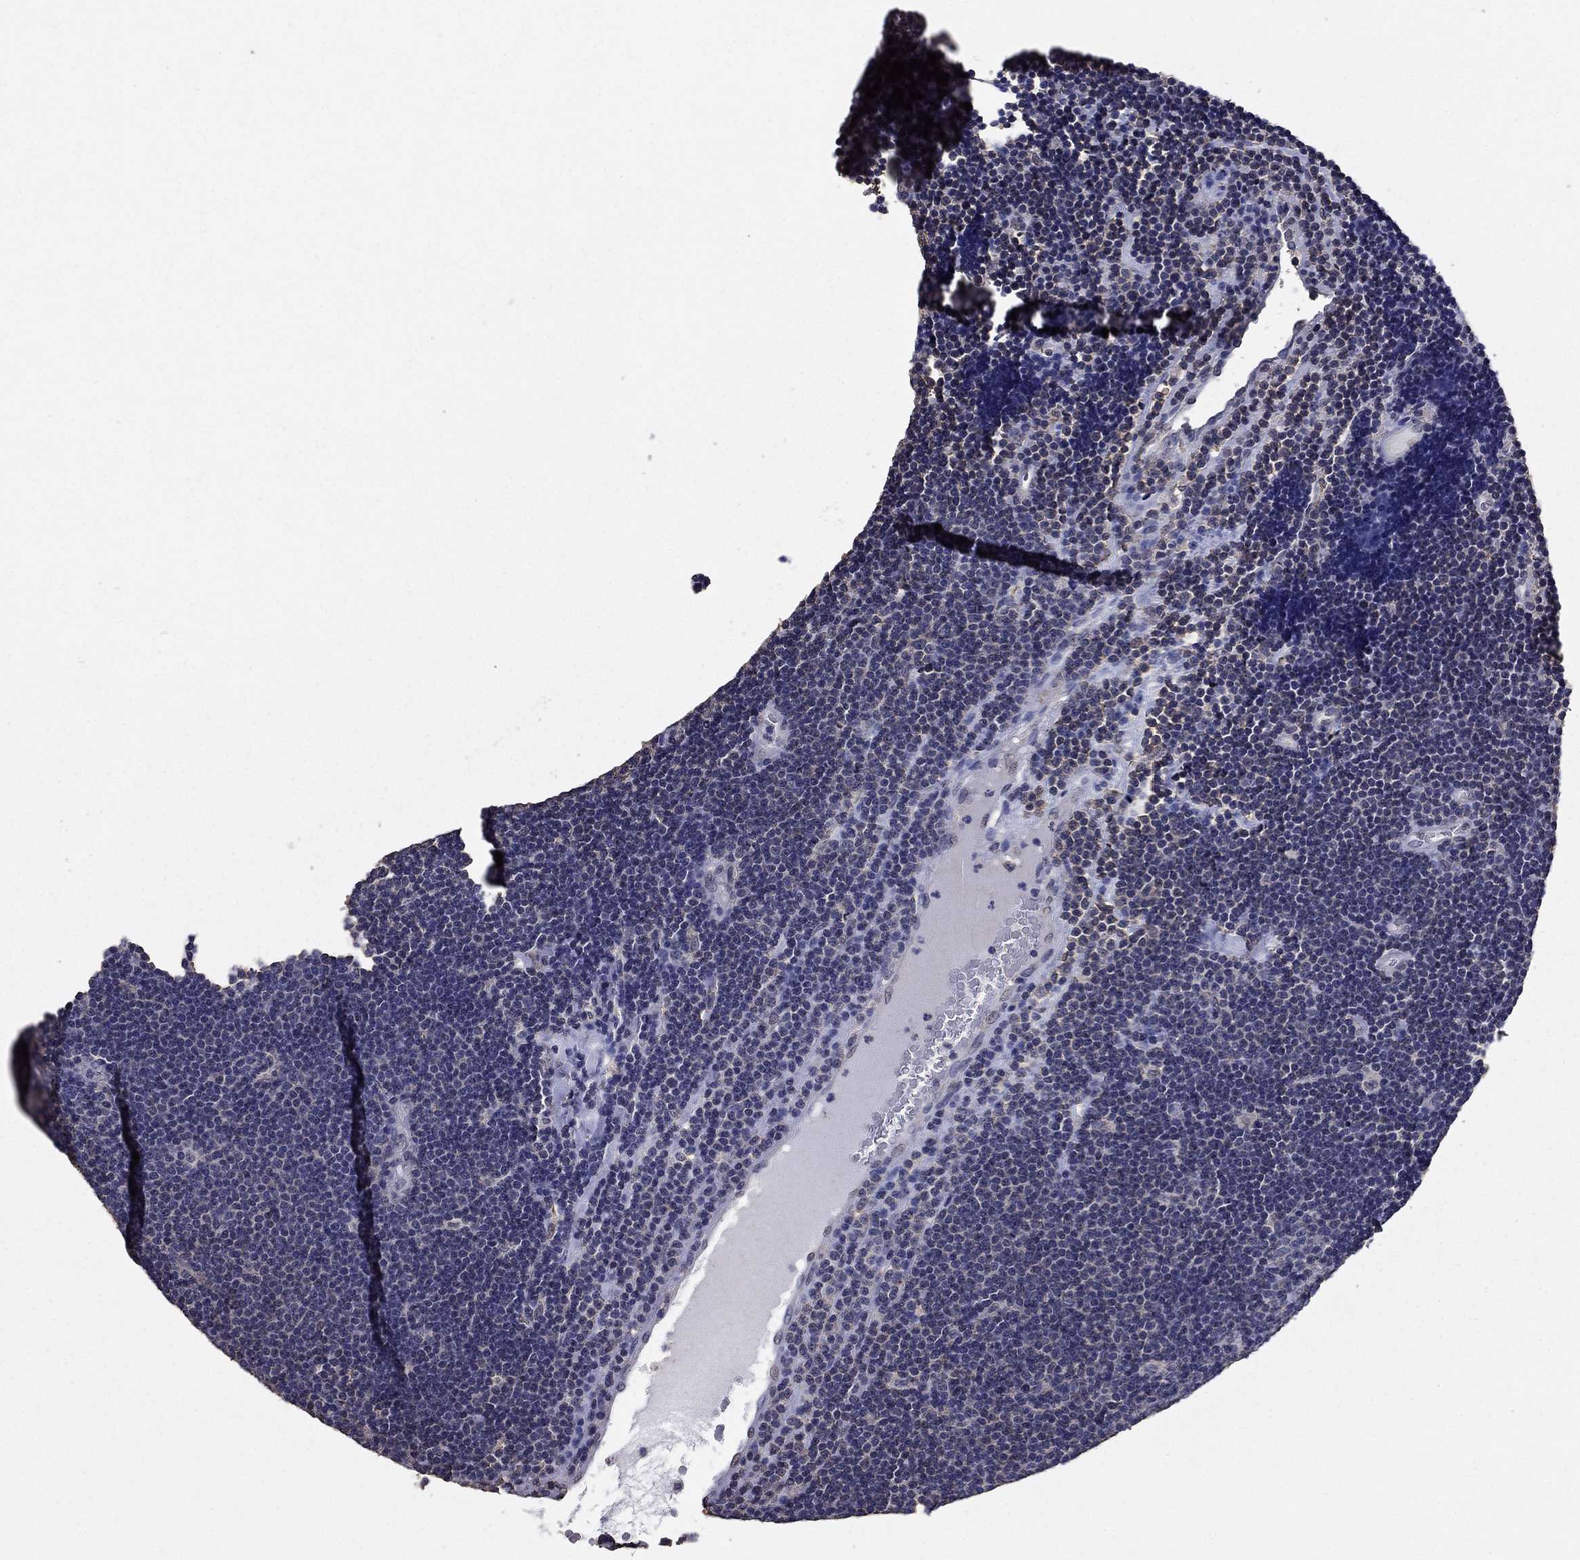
{"staining": {"intensity": "negative", "quantity": "none", "location": "none"}, "tissue": "lymphoma", "cell_type": "Tumor cells", "image_type": "cancer", "snomed": [{"axis": "morphology", "description": "Malignant lymphoma, non-Hodgkin's type, Low grade"}, {"axis": "topography", "description": "Brain"}], "caption": "This photomicrograph is of low-grade malignant lymphoma, non-Hodgkin's type stained with immunohistochemistry (IHC) to label a protein in brown with the nuclei are counter-stained blue. There is no staining in tumor cells.", "gene": "MFAP3L", "patient": {"sex": "female", "age": 66}}